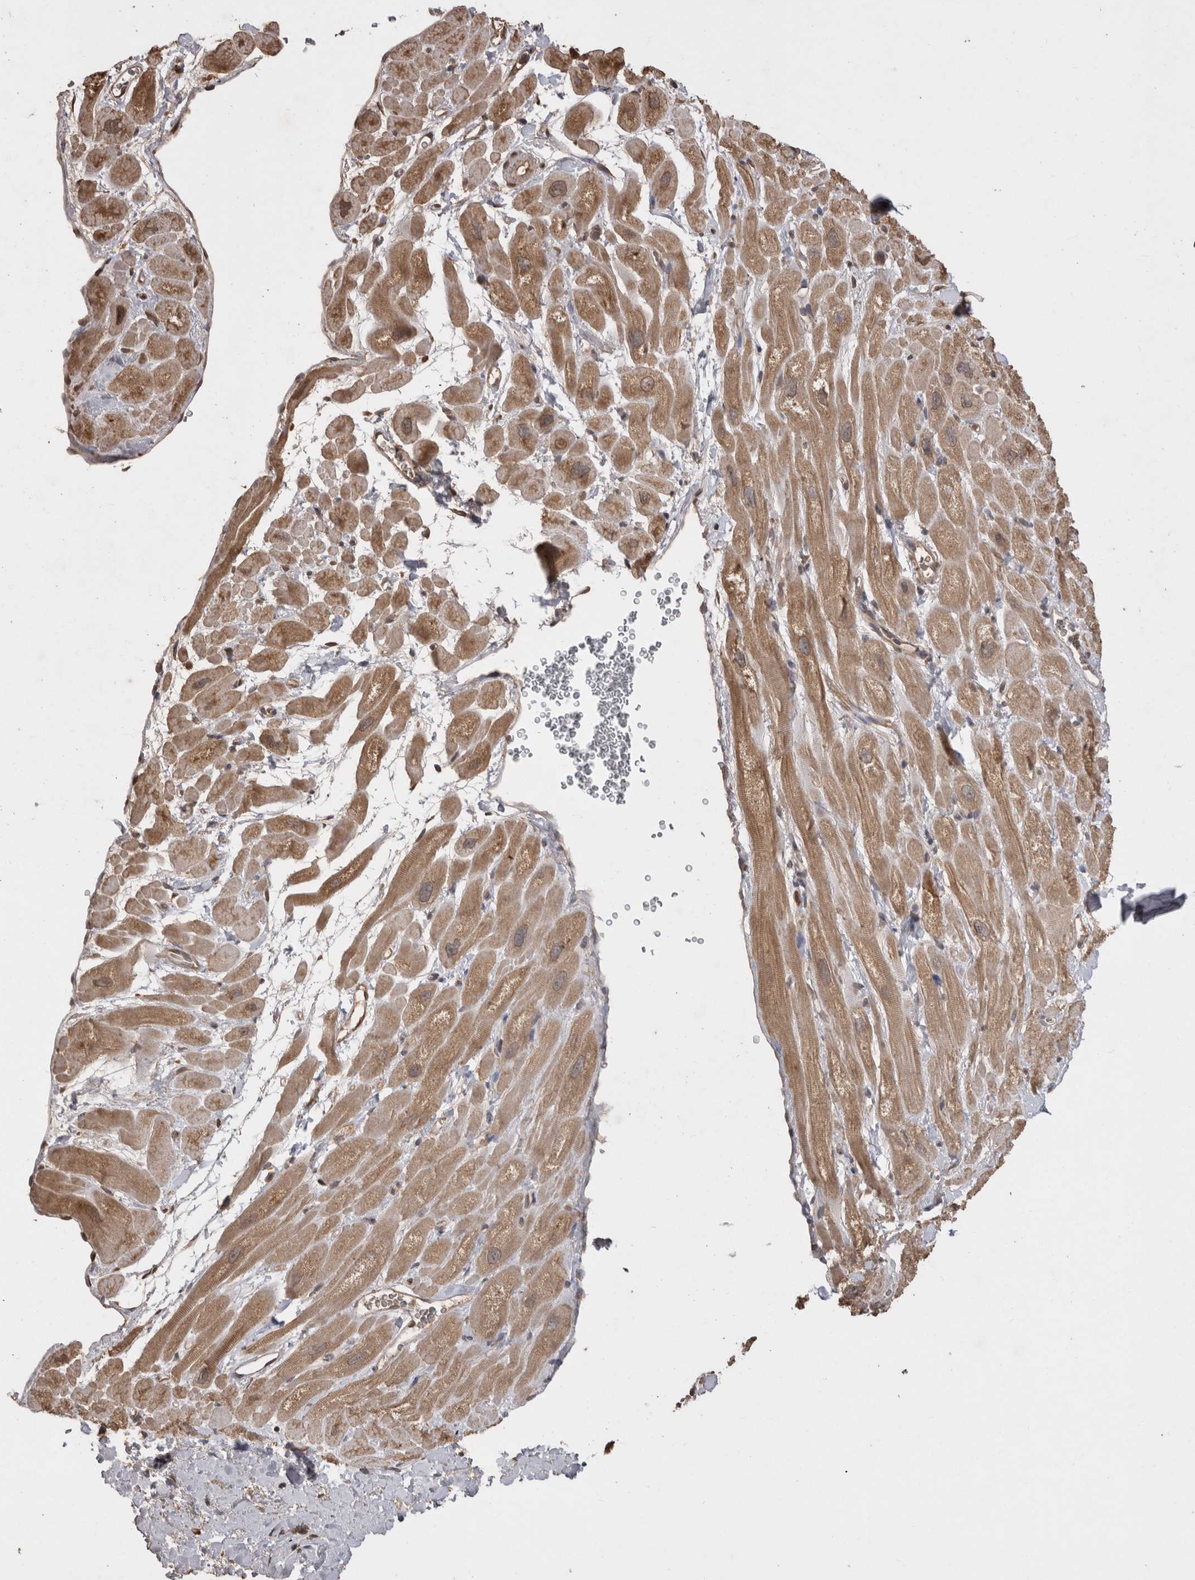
{"staining": {"intensity": "moderate", "quantity": ">75%", "location": "cytoplasmic/membranous"}, "tissue": "heart muscle", "cell_type": "Cardiomyocytes", "image_type": "normal", "snomed": [{"axis": "morphology", "description": "Normal tissue, NOS"}, {"axis": "topography", "description": "Heart"}], "caption": "About >75% of cardiomyocytes in unremarkable heart muscle display moderate cytoplasmic/membranous protein staining as visualized by brown immunohistochemical staining.", "gene": "SOCS5", "patient": {"sex": "male", "age": 49}}